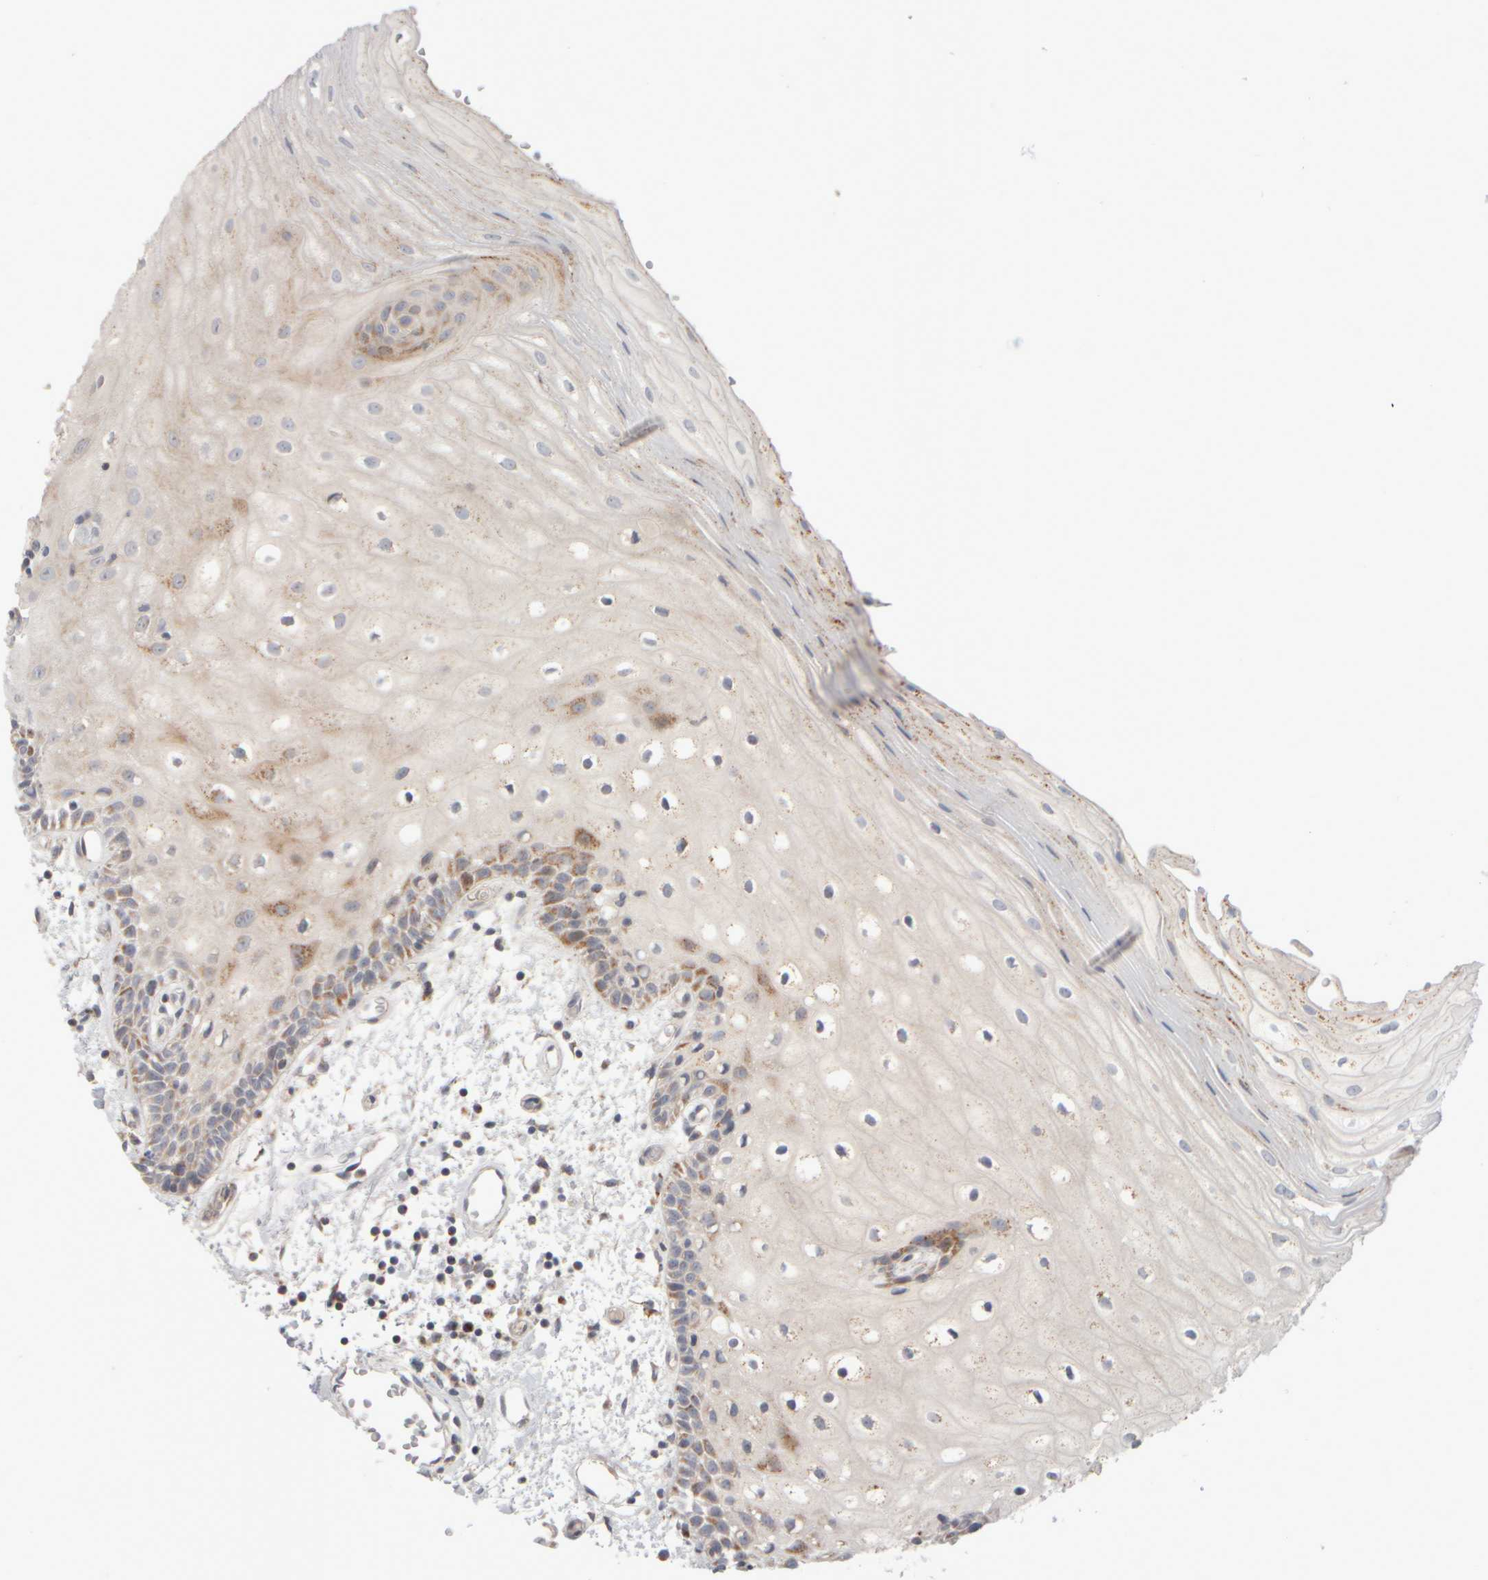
{"staining": {"intensity": "moderate", "quantity": "25%-75%", "location": "cytoplasmic/membranous"}, "tissue": "oral mucosa", "cell_type": "Squamous epithelial cells", "image_type": "normal", "snomed": [{"axis": "morphology", "description": "Normal tissue, NOS"}, {"axis": "topography", "description": "Oral tissue"}], "caption": "DAB (3,3'-diaminobenzidine) immunohistochemical staining of benign human oral mucosa exhibits moderate cytoplasmic/membranous protein staining in about 25%-75% of squamous epithelial cells.", "gene": "CHADL", "patient": {"sex": "male", "age": 52}}